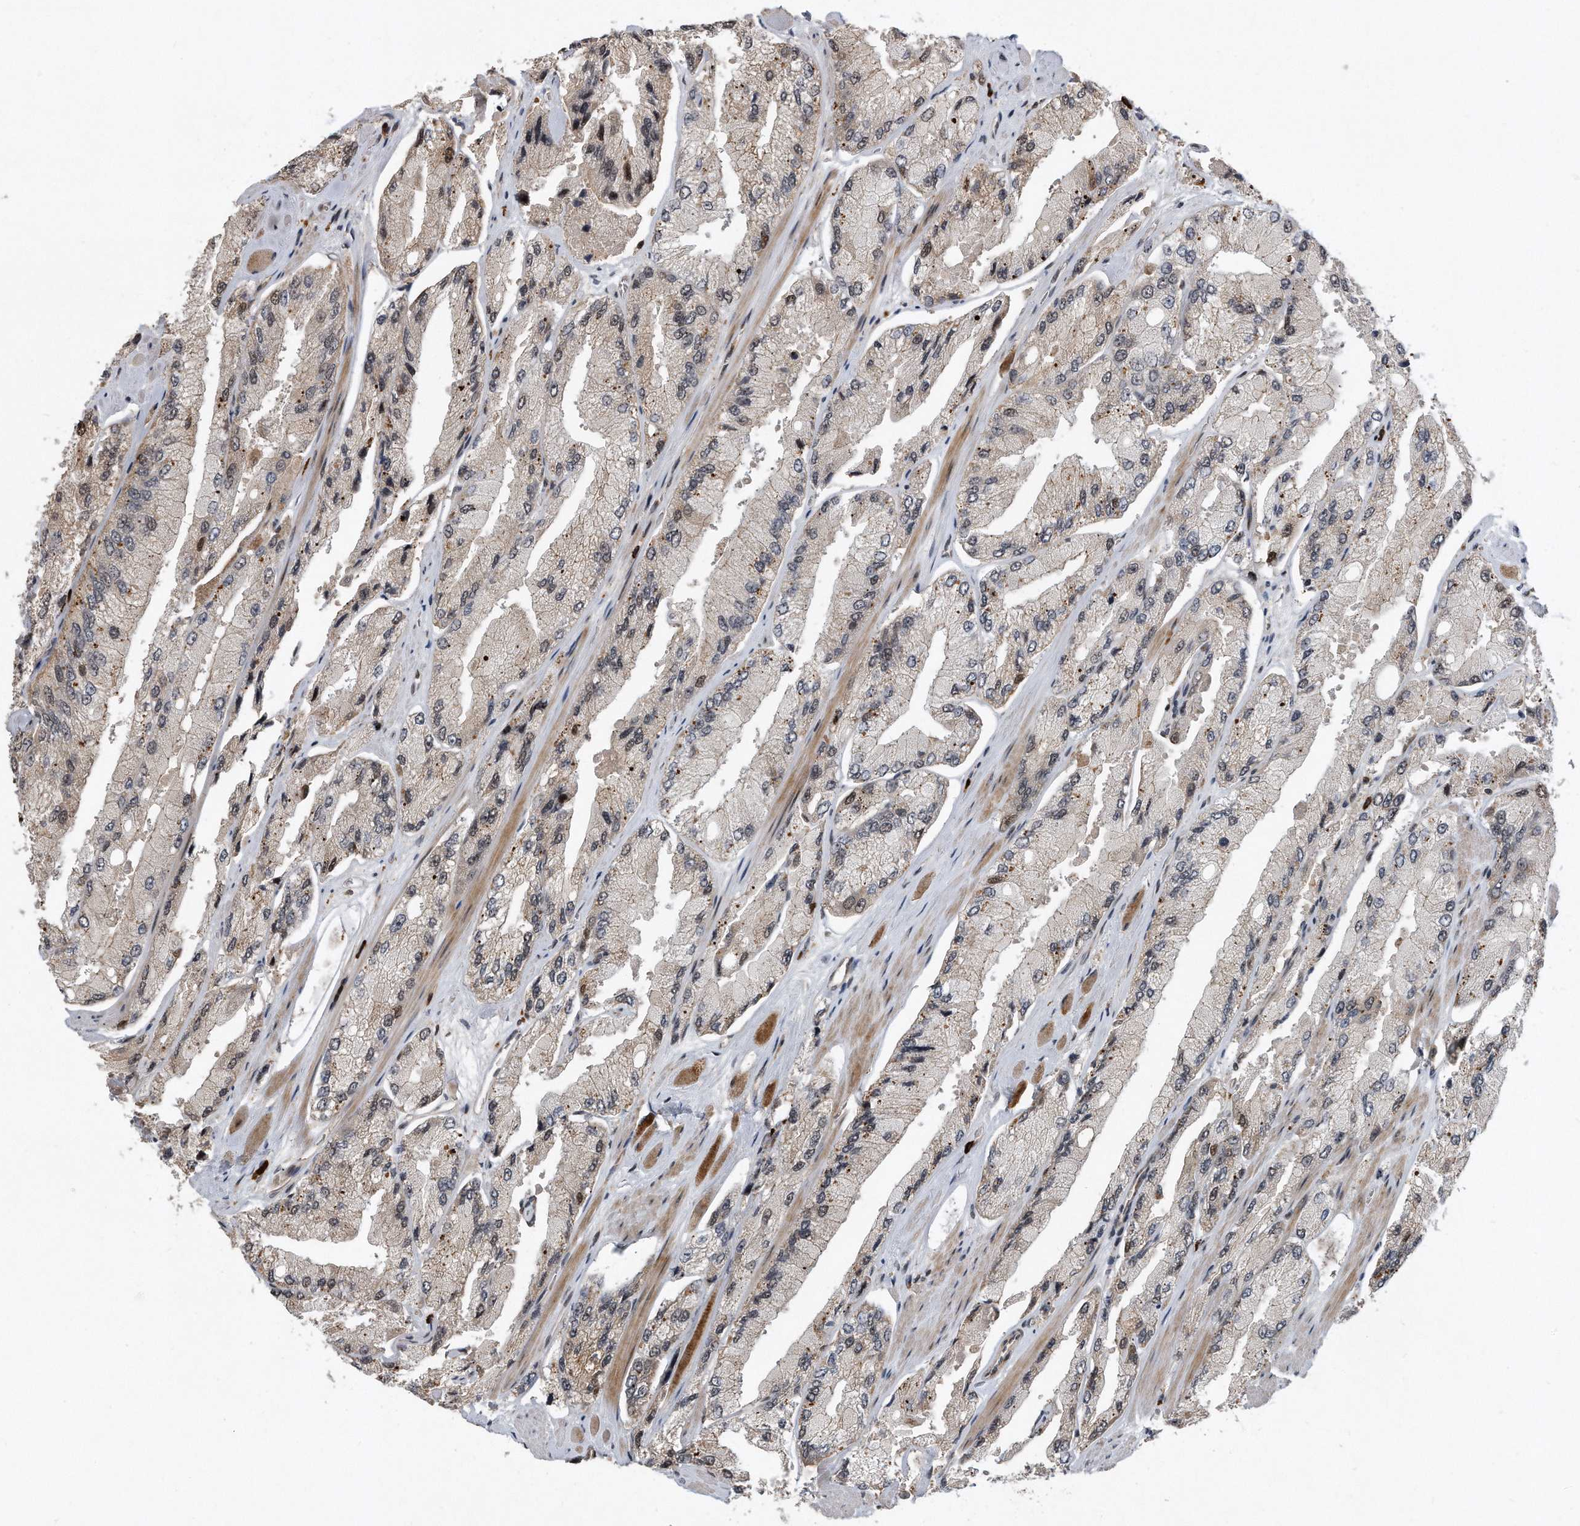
{"staining": {"intensity": "moderate", "quantity": "<25%", "location": "cytoplasmic/membranous"}, "tissue": "prostate cancer", "cell_type": "Tumor cells", "image_type": "cancer", "snomed": [{"axis": "morphology", "description": "Adenocarcinoma, High grade"}, {"axis": "topography", "description": "Prostate"}], "caption": "Prostate cancer stained with a brown dye demonstrates moderate cytoplasmic/membranous positive expression in approximately <25% of tumor cells.", "gene": "PGBD2", "patient": {"sex": "male", "age": 58}}